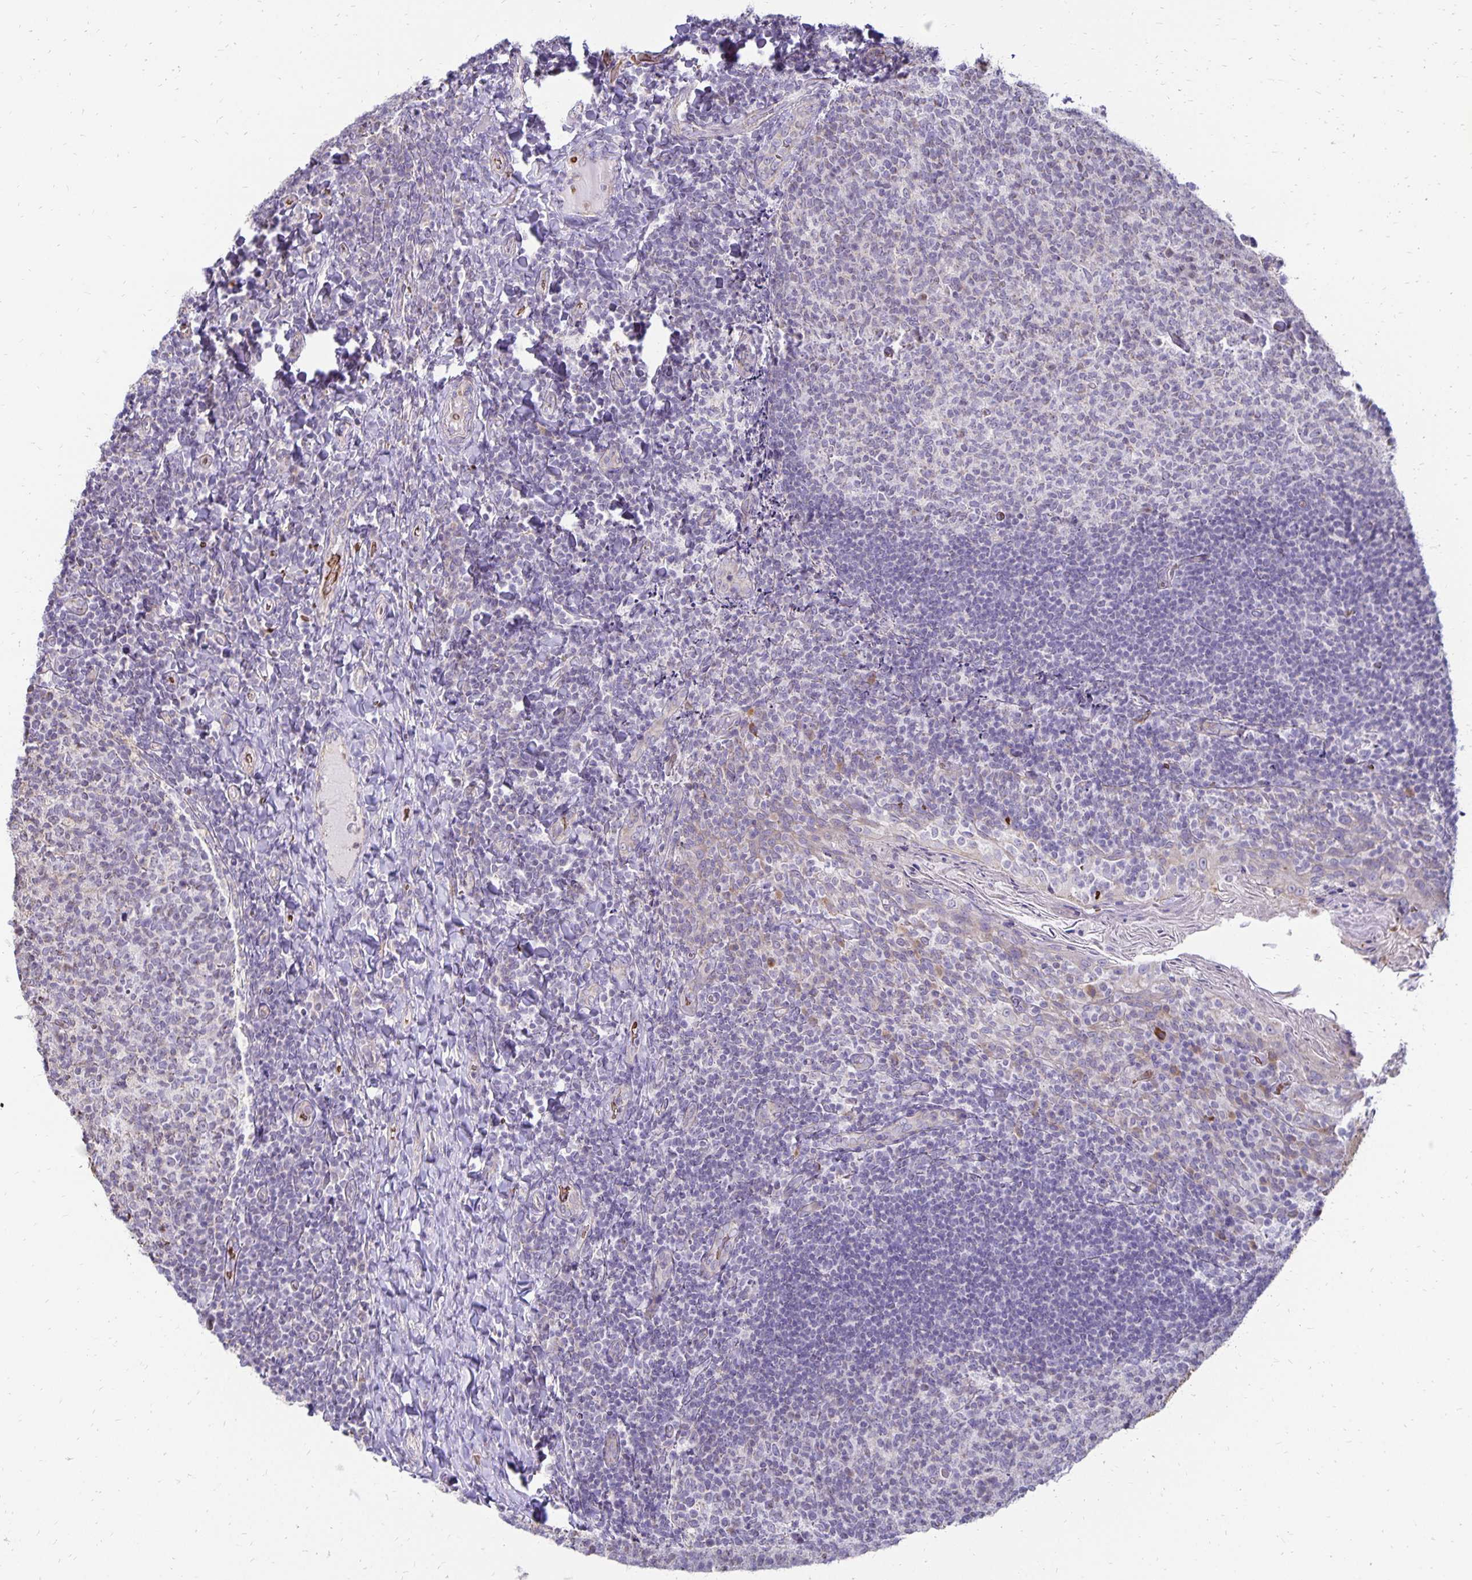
{"staining": {"intensity": "negative", "quantity": "none", "location": "none"}, "tissue": "tonsil", "cell_type": "Germinal center cells", "image_type": "normal", "snomed": [{"axis": "morphology", "description": "Normal tissue, NOS"}, {"axis": "topography", "description": "Tonsil"}], "caption": "Immunohistochemical staining of unremarkable human tonsil reveals no significant staining in germinal center cells. (DAB (3,3'-diaminobenzidine) immunohistochemistry visualized using brightfield microscopy, high magnification).", "gene": "FN3K", "patient": {"sex": "female", "age": 10}}